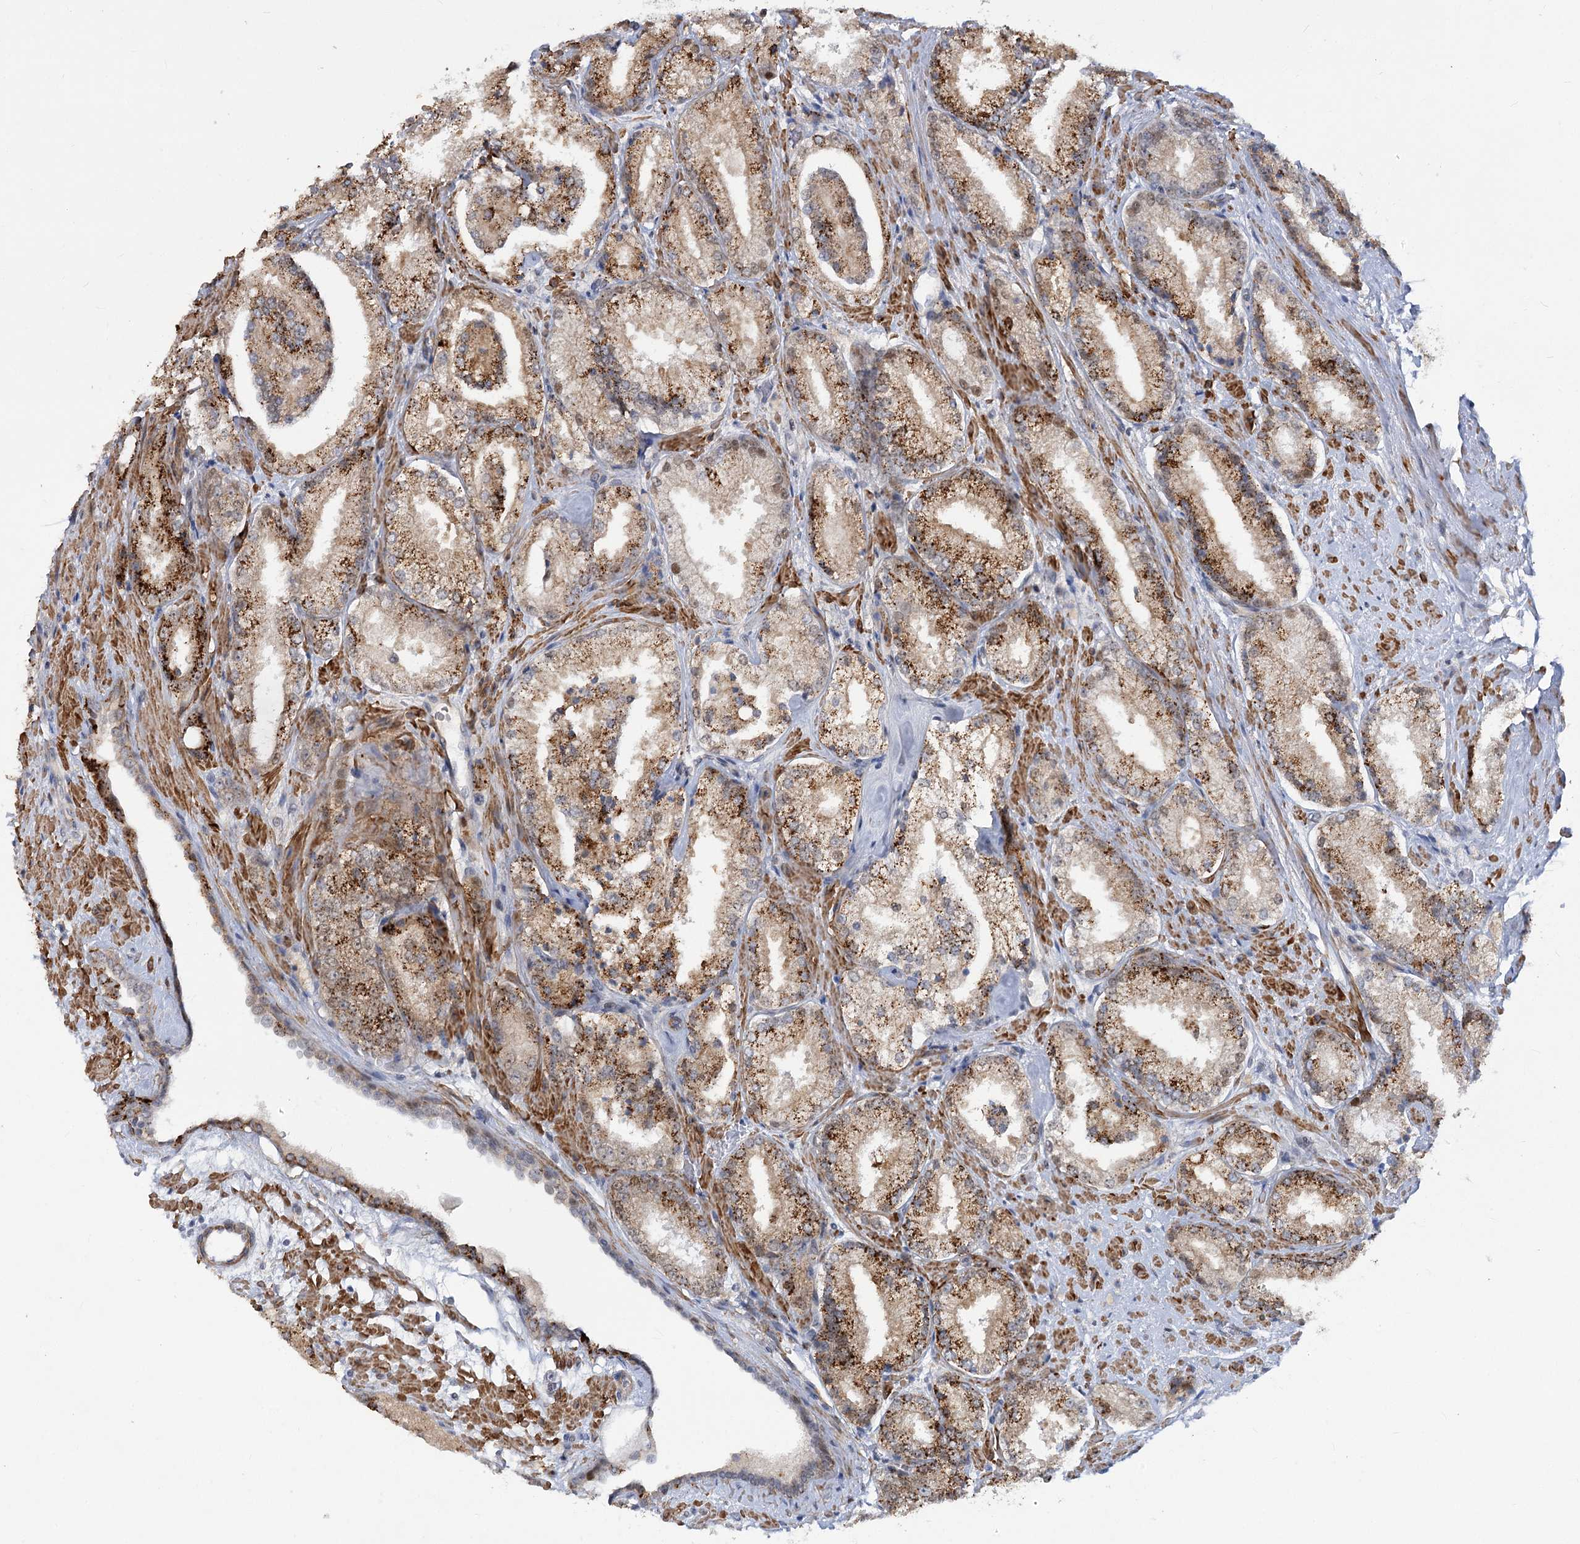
{"staining": {"intensity": "strong", "quantity": ">75%", "location": "cytoplasmic/membranous"}, "tissue": "prostate cancer", "cell_type": "Tumor cells", "image_type": "cancer", "snomed": [{"axis": "morphology", "description": "Adenocarcinoma, High grade"}, {"axis": "topography", "description": "Prostate"}], "caption": "Protein expression analysis of prostate adenocarcinoma (high-grade) demonstrates strong cytoplasmic/membranous positivity in approximately >75% of tumor cells.", "gene": "ARSI", "patient": {"sex": "male", "age": 73}}